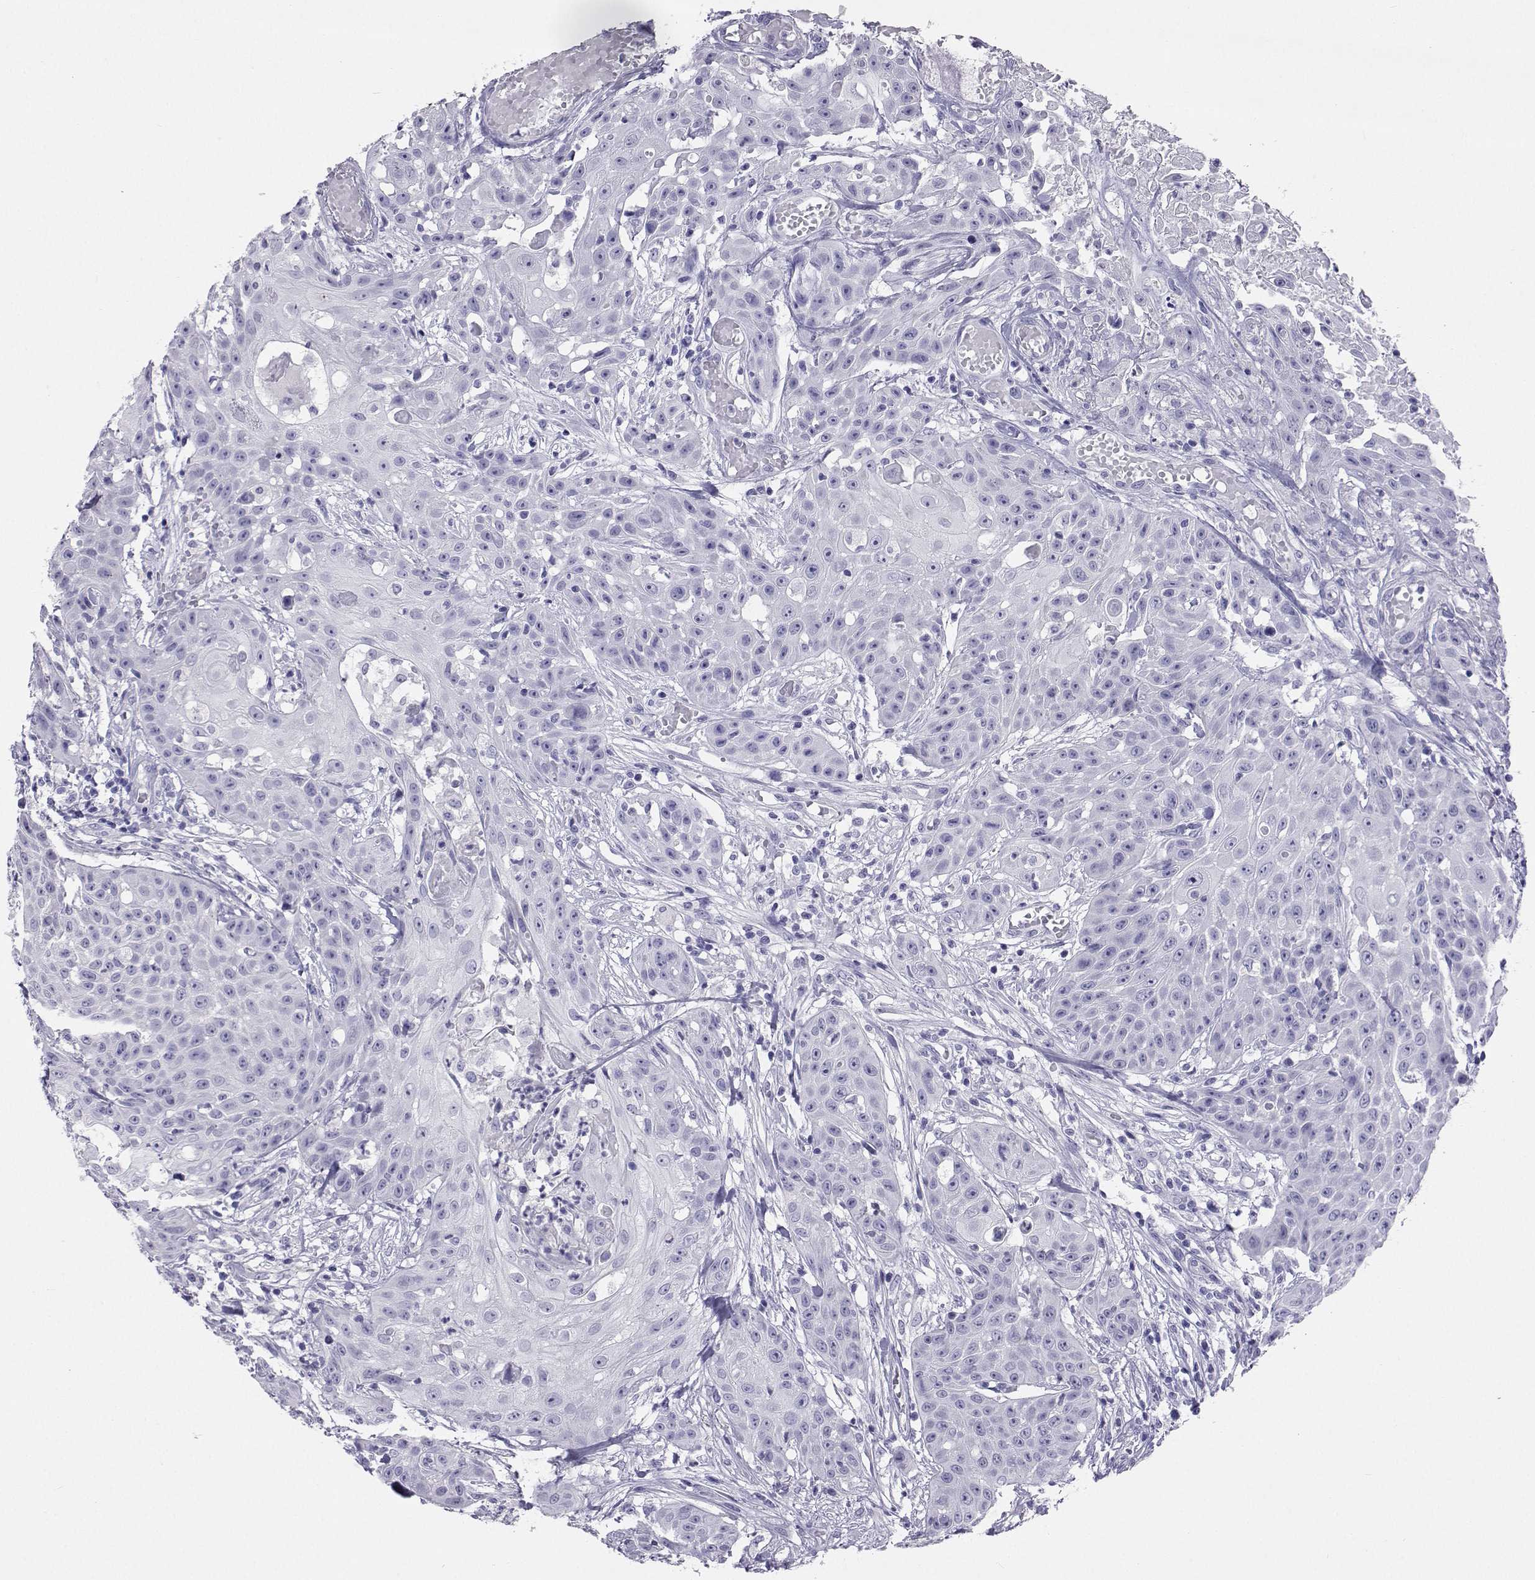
{"staining": {"intensity": "negative", "quantity": "none", "location": "none"}, "tissue": "head and neck cancer", "cell_type": "Tumor cells", "image_type": "cancer", "snomed": [{"axis": "morphology", "description": "Squamous cell carcinoma, NOS"}, {"axis": "topography", "description": "Oral tissue"}, {"axis": "topography", "description": "Head-Neck"}], "caption": "Immunohistochemical staining of head and neck cancer shows no significant expression in tumor cells.", "gene": "PLIN4", "patient": {"sex": "female", "age": 55}}